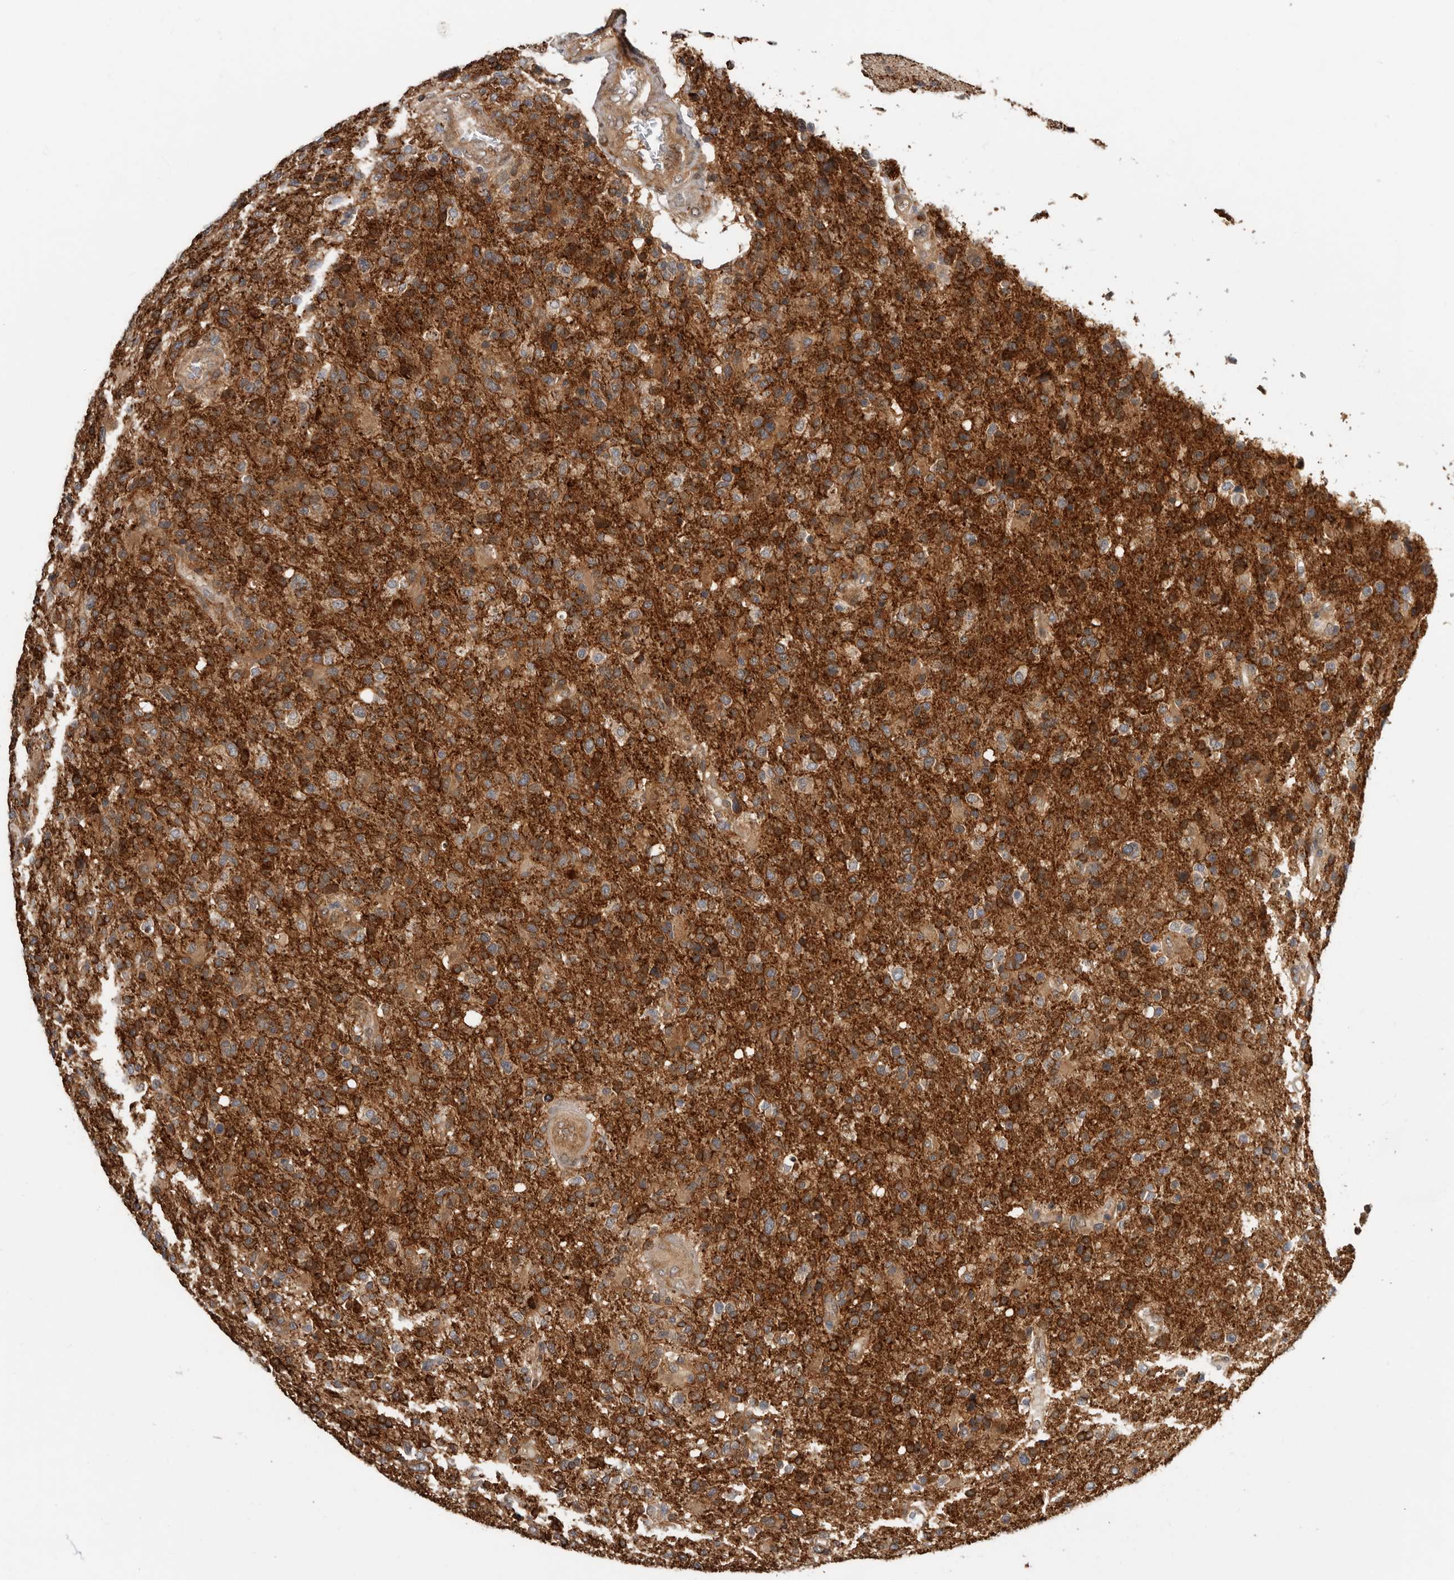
{"staining": {"intensity": "moderate", "quantity": ">75%", "location": "cytoplasmic/membranous"}, "tissue": "glioma", "cell_type": "Tumor cells", "image_type": "cancer", "snomed": [{"axis": "morphology", "description": "Glioma, malignant, High grade"}, {"axis": "topography", "description": "Brain"}], "caption": "High-power microscopy captured an IHC micrograph of malignant glioma (high-grade), revealing moderate cytoplasmic/membranous expression in approximately >75% of tumor cells.", "gene": "SBDS", "patient": {"sex": "male", "age": 72}}